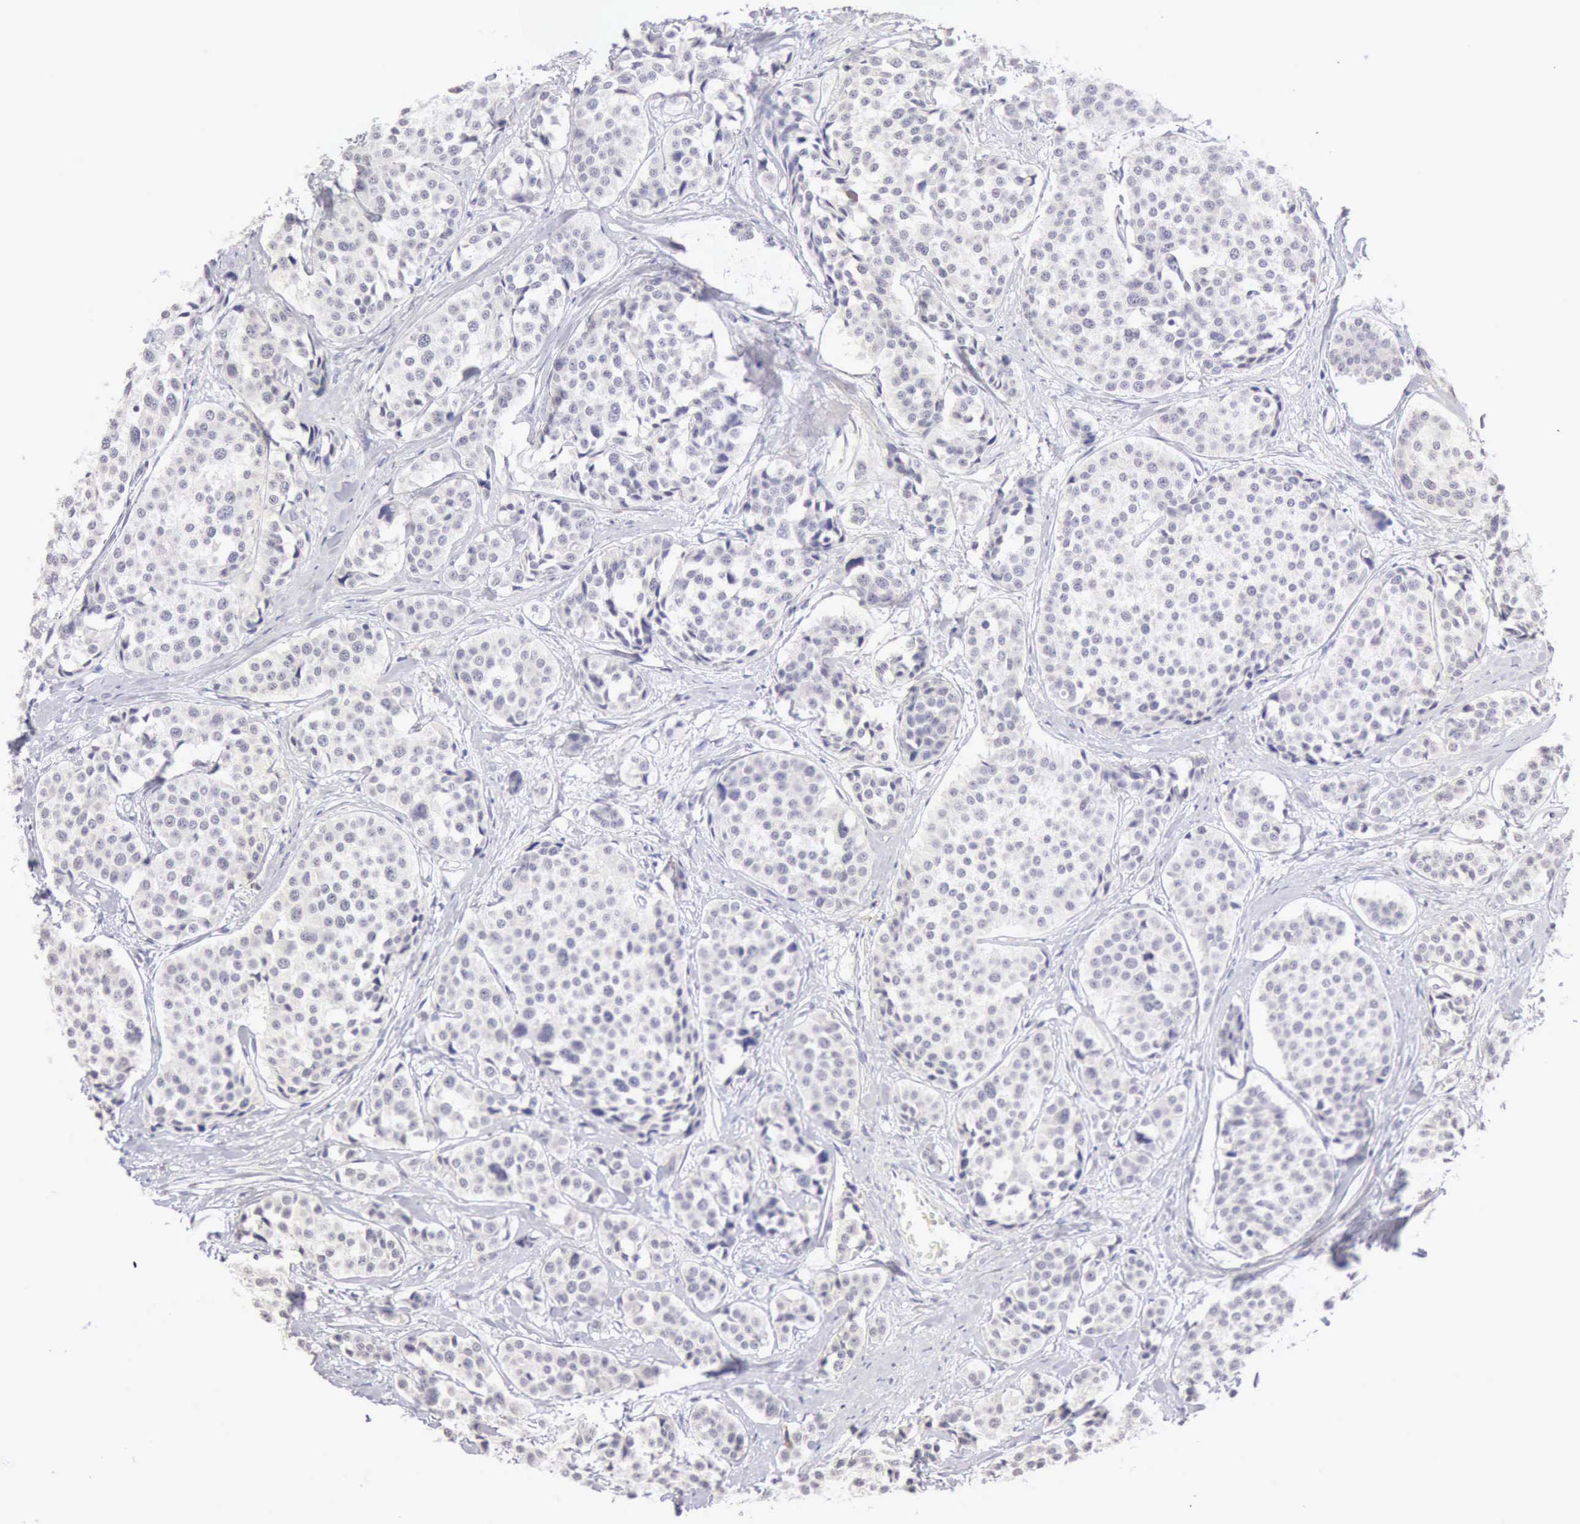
{"staining": {"intensity": "negative", "quantity": "none", "location": "none"}, "tissue": "carcinoid", "cell_type": "Tumor cells", "image_type": "cancer", "snomed": [{"axis": "morphology", "description": "Carcinoid, malignant, NOS"}, {"axis": "topography", "description": "Small intestine"}], "caption": "A photomicrograph of carcinoid (malignant) stained for a protein demonstrates no brown staining in tumor cells.", "gene": "RNASE1", "patient": {"sex": "male", "age": 60}}